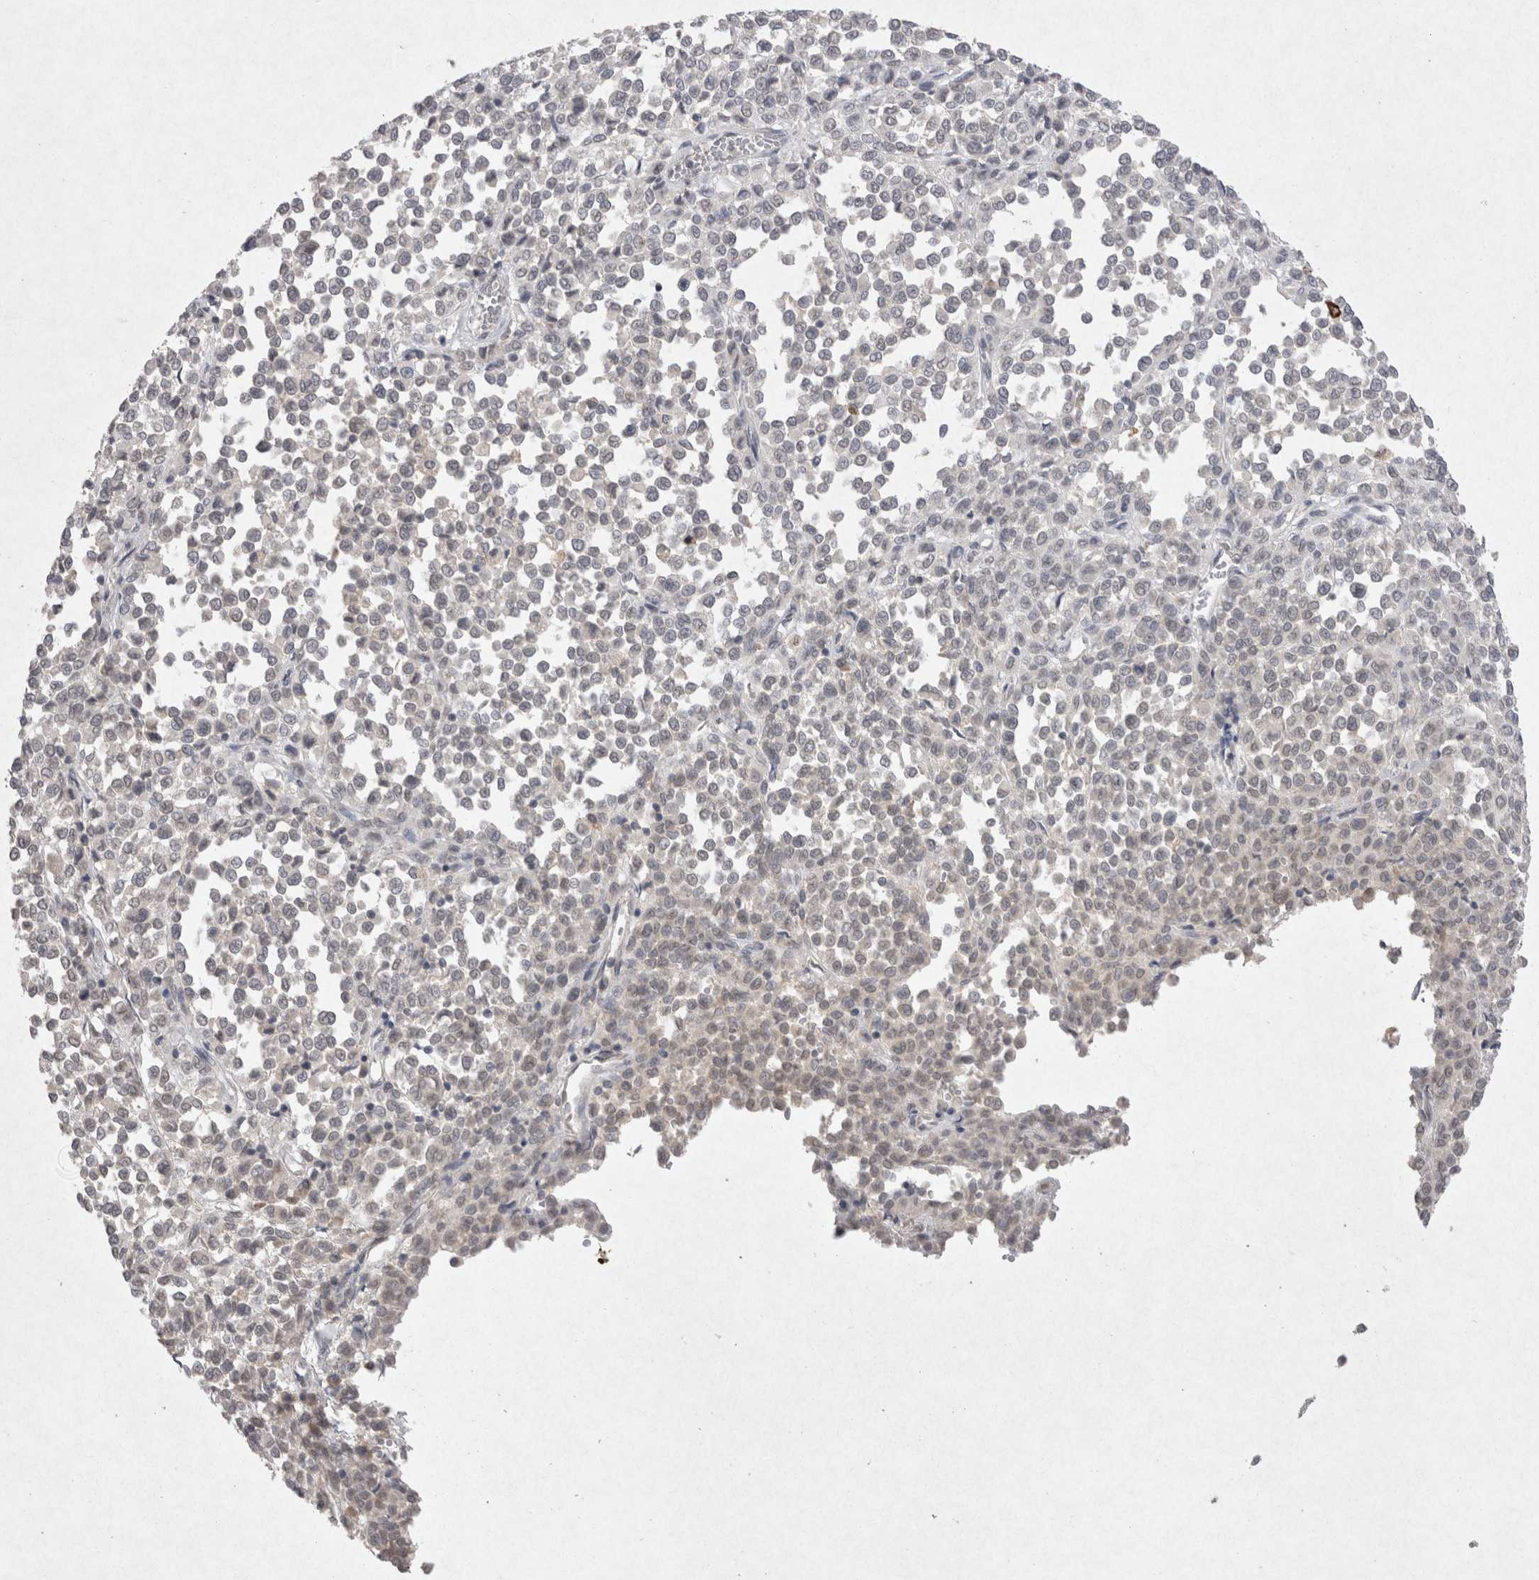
{"staining": {"intensity": "negative", "quantity": "none", "location": "none"}, "tissue": "melanoma", "cell_type": "Tumor cells", "image_type": "cancer", "snomed": [{"axis": "morphology", "description": "Malignant melanoma, Metastatic site"}, {"axis": "topography", "description": "Pancreas"}], "caption": "Tumor cells show no significant positivity in melanoma.", "gene": "LYVE1", "patient": {"sex": "female", "age": 30}}